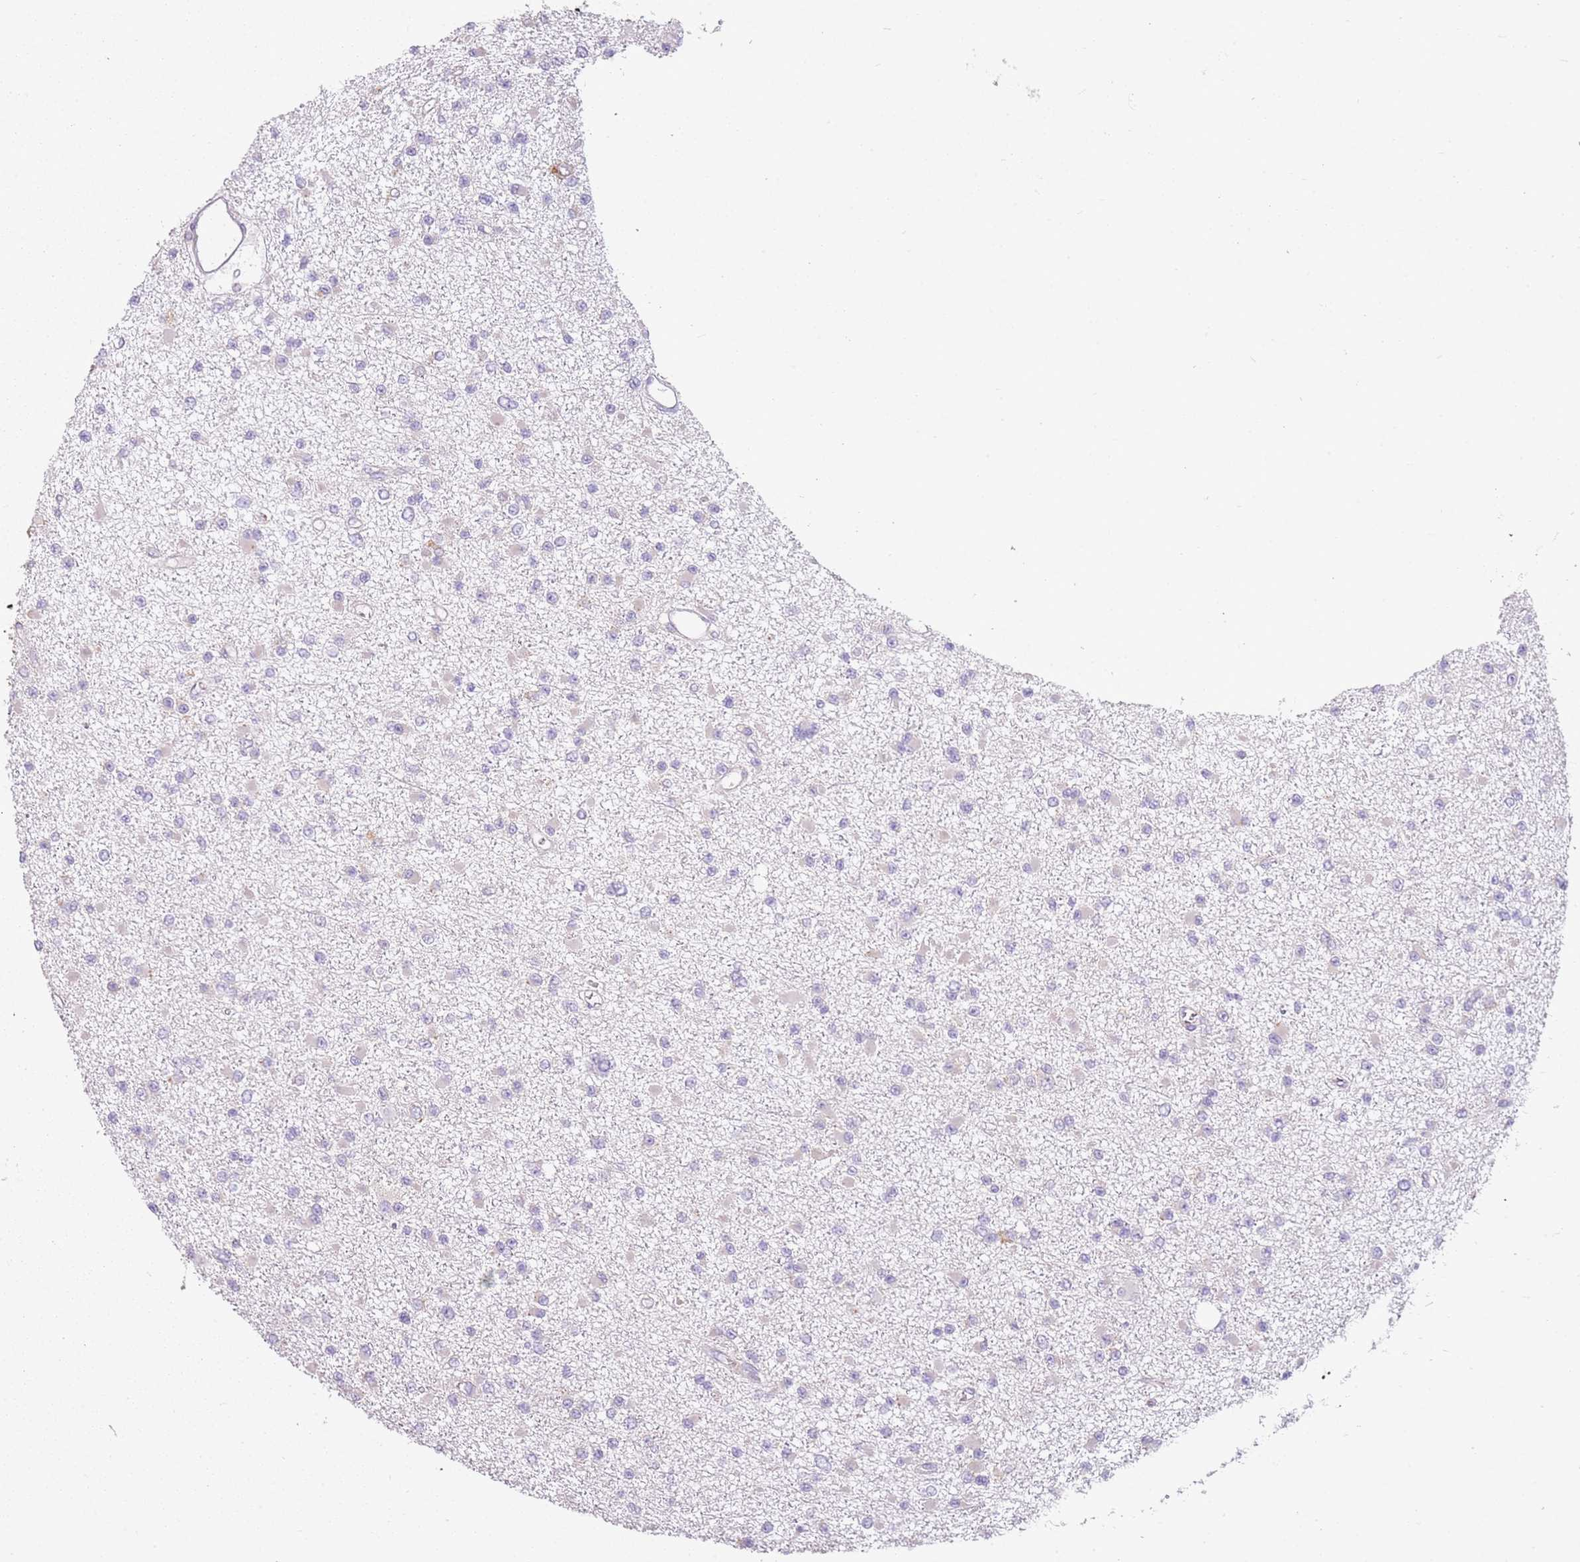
{"staining": {"intensity": "negative", "quantity": "none", "location": "none"}, "tissue": "glioma", "cell_type": "Tumor cells", "image_type": "cancer", "snomed": [{"axis": "morphology", "description": "Glioma, malignant, Low grade"}, {"axis": "topography", "description": "Brain"}], "caption": "Immunohistochemistry of human glioma shows no positivity in tumor cells. (Immunohistochemistry, brightfield microscopy, high magnification).", "gene": "RPS28", "patient": {"sex": "female", "age": 22}}